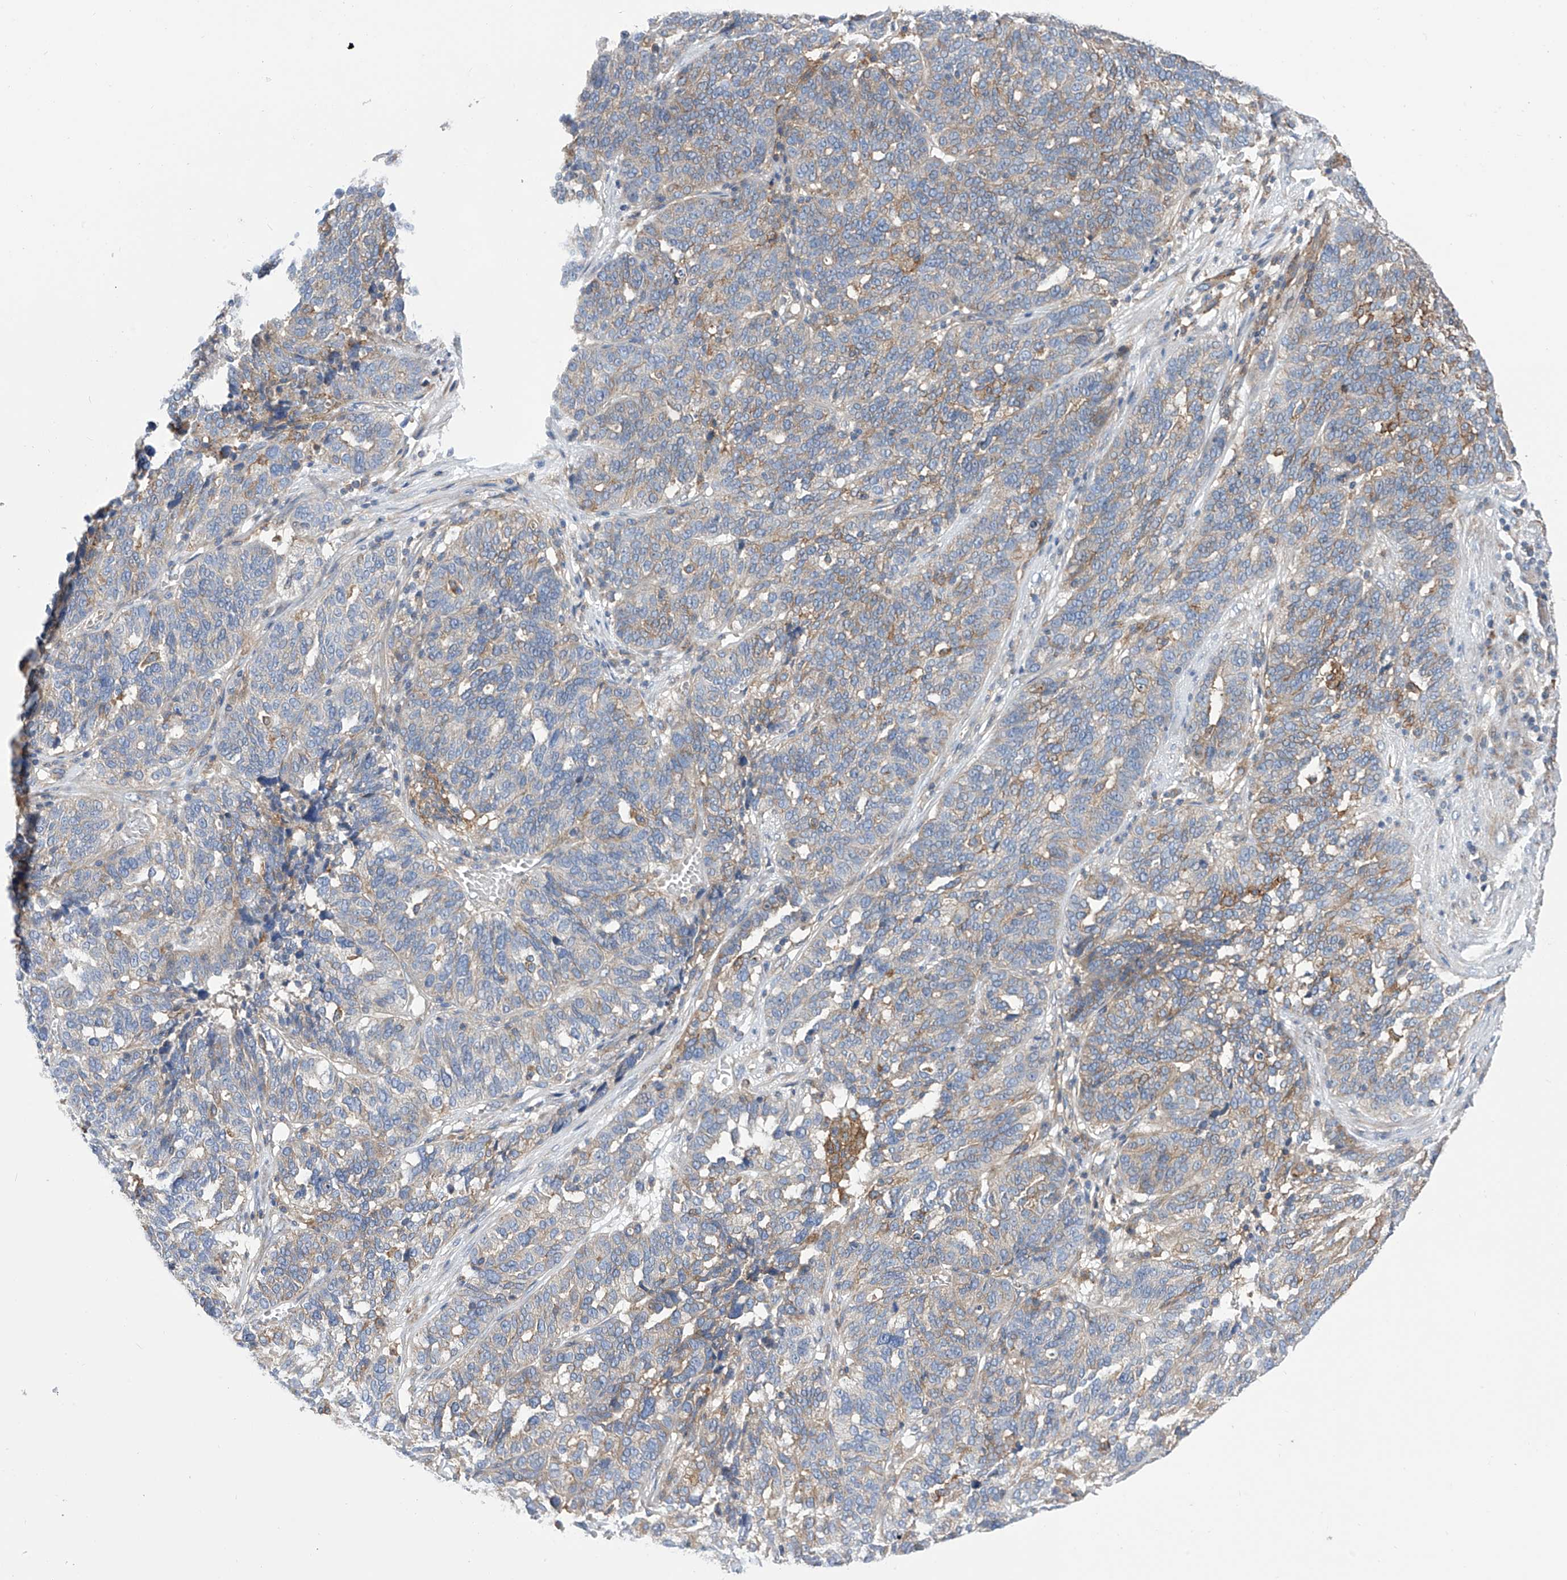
{"staining": {"intensity": "moderate", "quantity": "<25%", "location": "cytoplasmic/membranous"}, "tissue": "ovarian cancer", "cell_type": "Tumor cells", "image_type": "cancer", "snomed": [{"axis": "morphology", "description": "Cystadenocarcinoma, serous, NOS"}, {"axis": "topography", "description": "Ovary"}], "caption": "IHC histopathology image of neoplastic tissue: human serous cystadenocarcinoma (ovarian) stained using immunohistochemistry (IHC) displays low levels of moderate protein expression localized specifically in the cytoplasmic/membranous of tumor cells, appearing as a cytoplasmic/membranous brown color.", "gene": "P2RX7", "patient": {"sex": "female", "age": 59}}